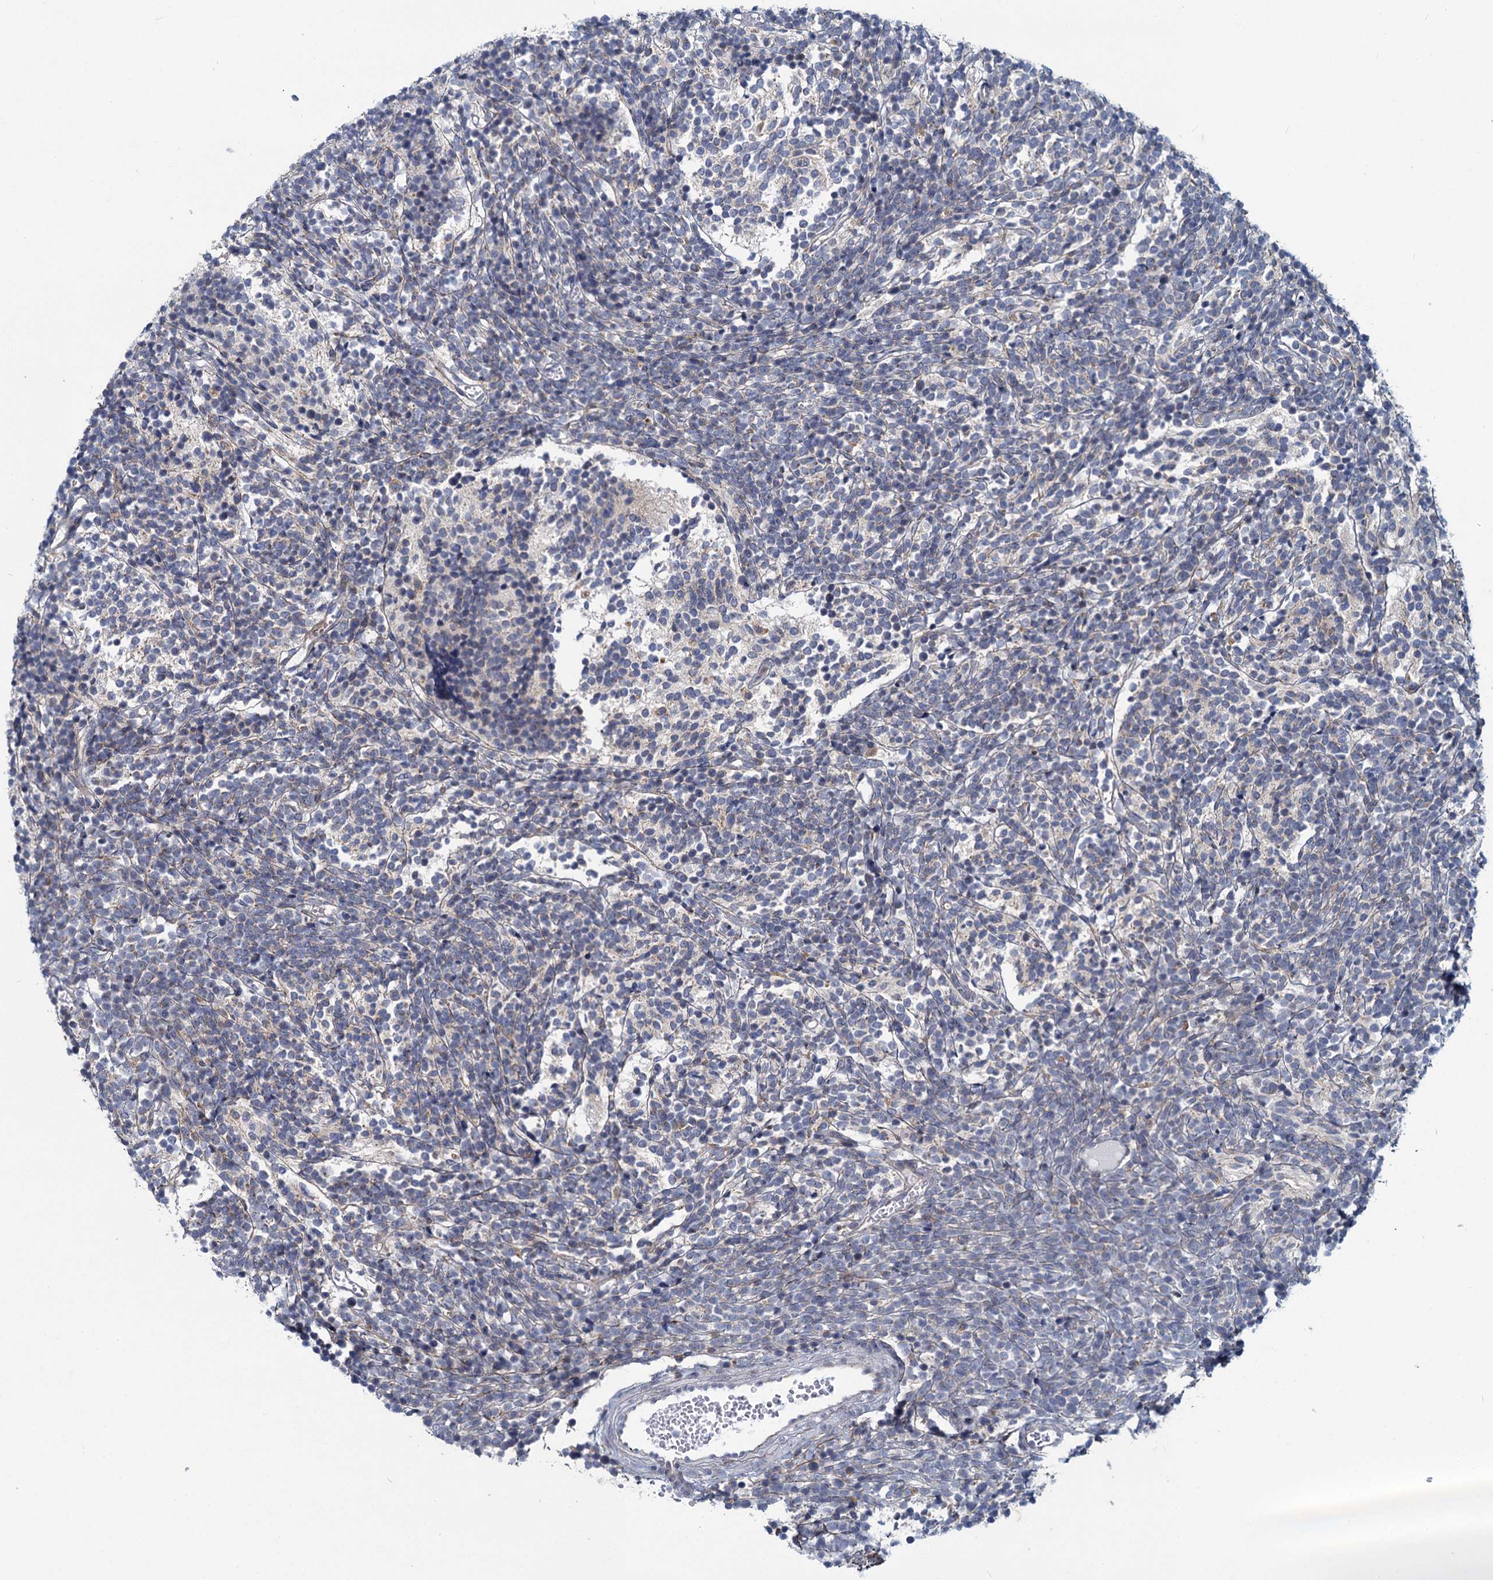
{"staining": {"intensity": "negative", "quantity": "none", "location": "none"}, "tissue": "glioma", "cell_type": "Tumor cells", "image_type": "cancer", "snomed": [{"axis": "morphology", "description": "Glioma, malignant, Low grade"}, {"axis": "topography", "description": "Brain"}], "caption": "Immunohistochemical staining of low-grade glioma (malignant) reveals no significant expression in tumor cells.", "gene": "ADCY2", "patient": {"sex": "female", "age": 1}}